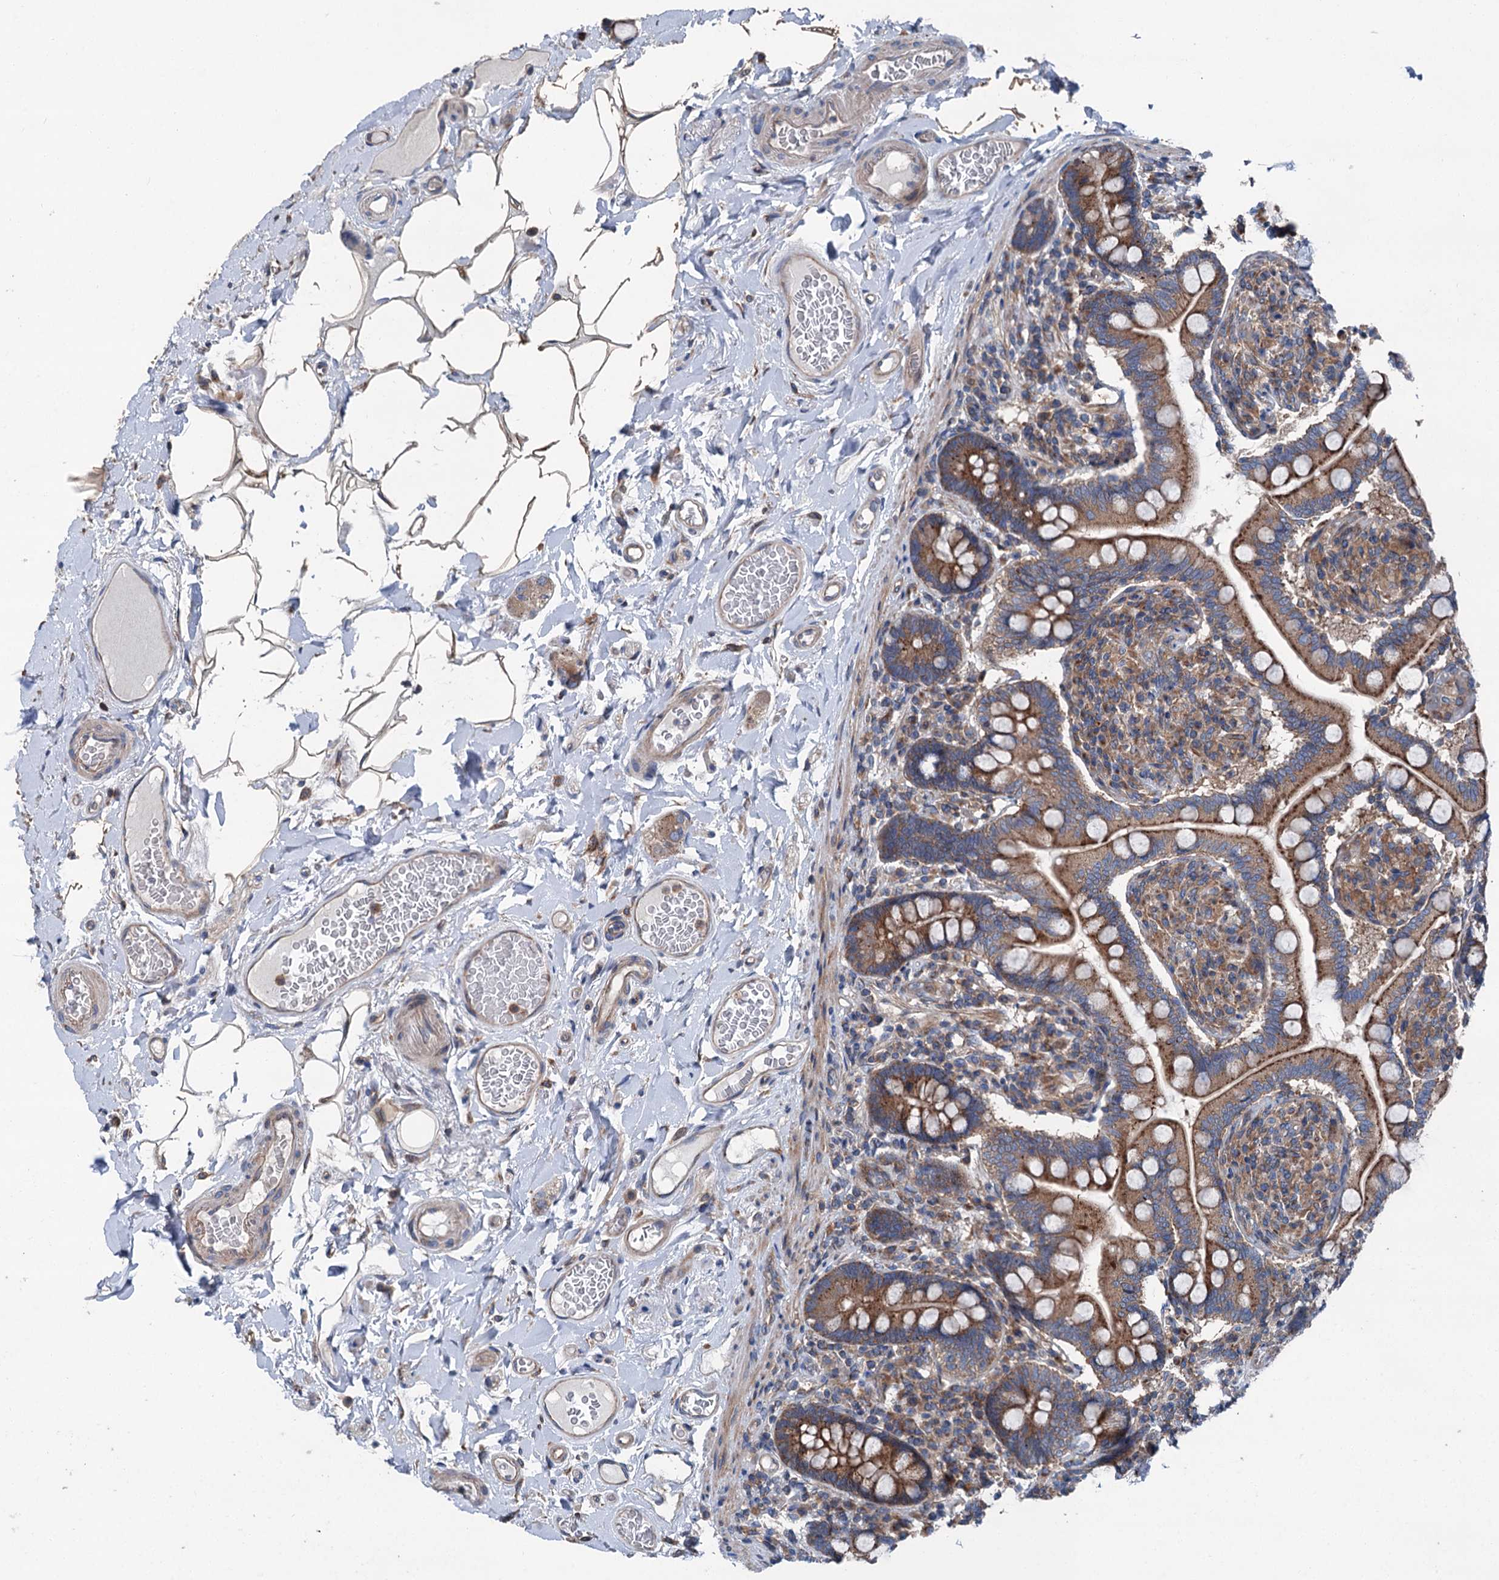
{"staining": {"intensity": "strong", "quantity": ">75%", "location": "cytoplasmic/membranous"}, "tissue": "small intestine", "cell_type": "Glandular cells", "image_type": "normal", "snomed": [{"axis": "morphology", "description": "Normal tissue, NOS"}, {"axis": "topography", "description": "Small intestine"}], "caption": "Small intestine stained with DAB IHC displays high levels of strong cytoplasmic/membranous positivity in approximately >75% of glandular cells.", "gene": "RUFY1", "patient": {"sex": "female", "age": 64}}